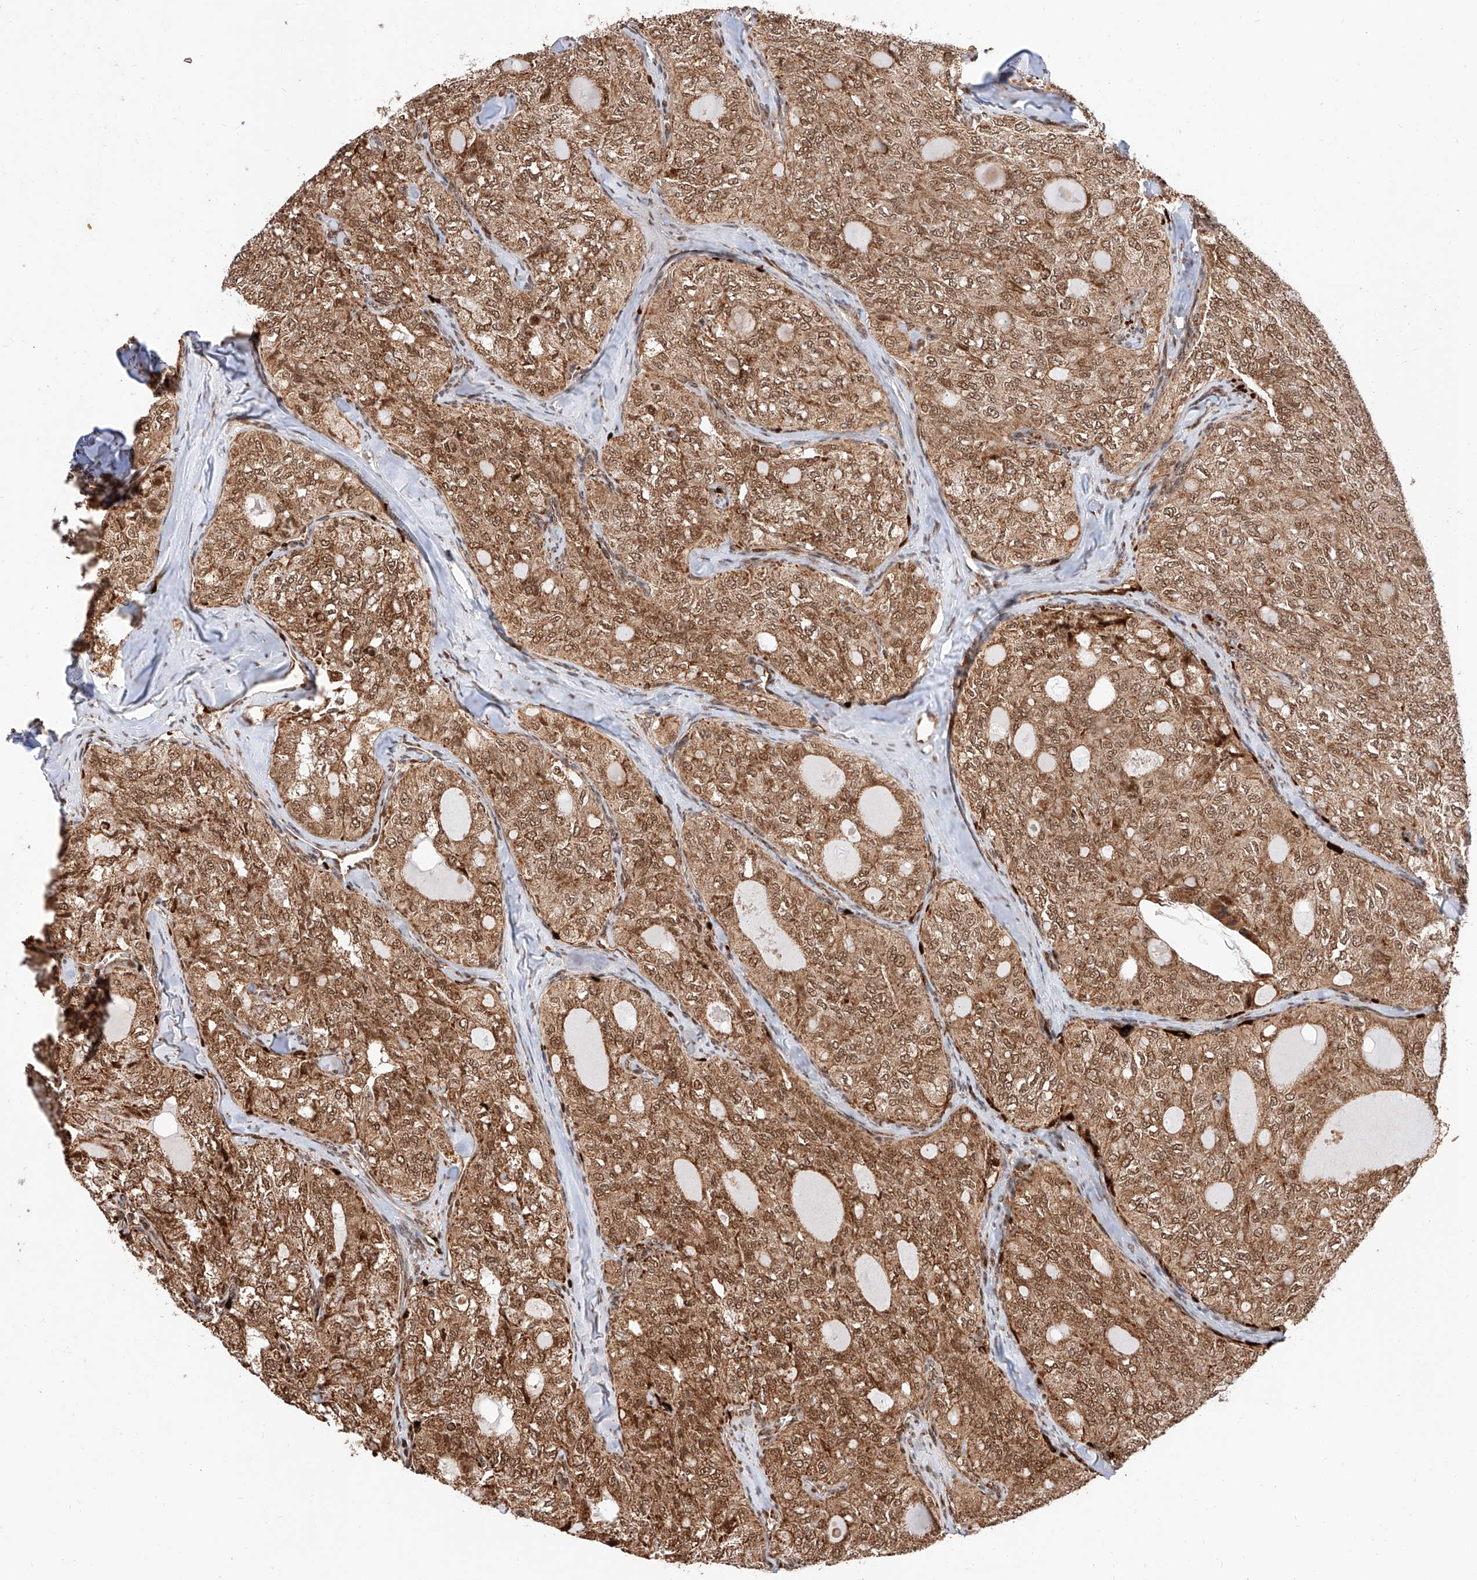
{"staining": {"intensity": "moderate", "quantity": ">75%", "location": "cytoplasmic/membranous,nuclear"}, "tissue": "thyroid cancer", "cell_type": "Tumor cells", "image_type": "cancer", "snomed": [{"axis": "morphology", "description": "Follicular adenoma carcinoma, NOS"}, {"axis": "topography", "description": "Thyroid gland"}], "caption": "This is an image of immunohistochemistry (IHC) staining of follicular adenoma carcinoma (thyroid), which shows moderate expression in the cytoplasmic/membranous and nuclear of tumor cells.", "gene": "THTPA", "patient": {"sex": "male", "age": 75}}